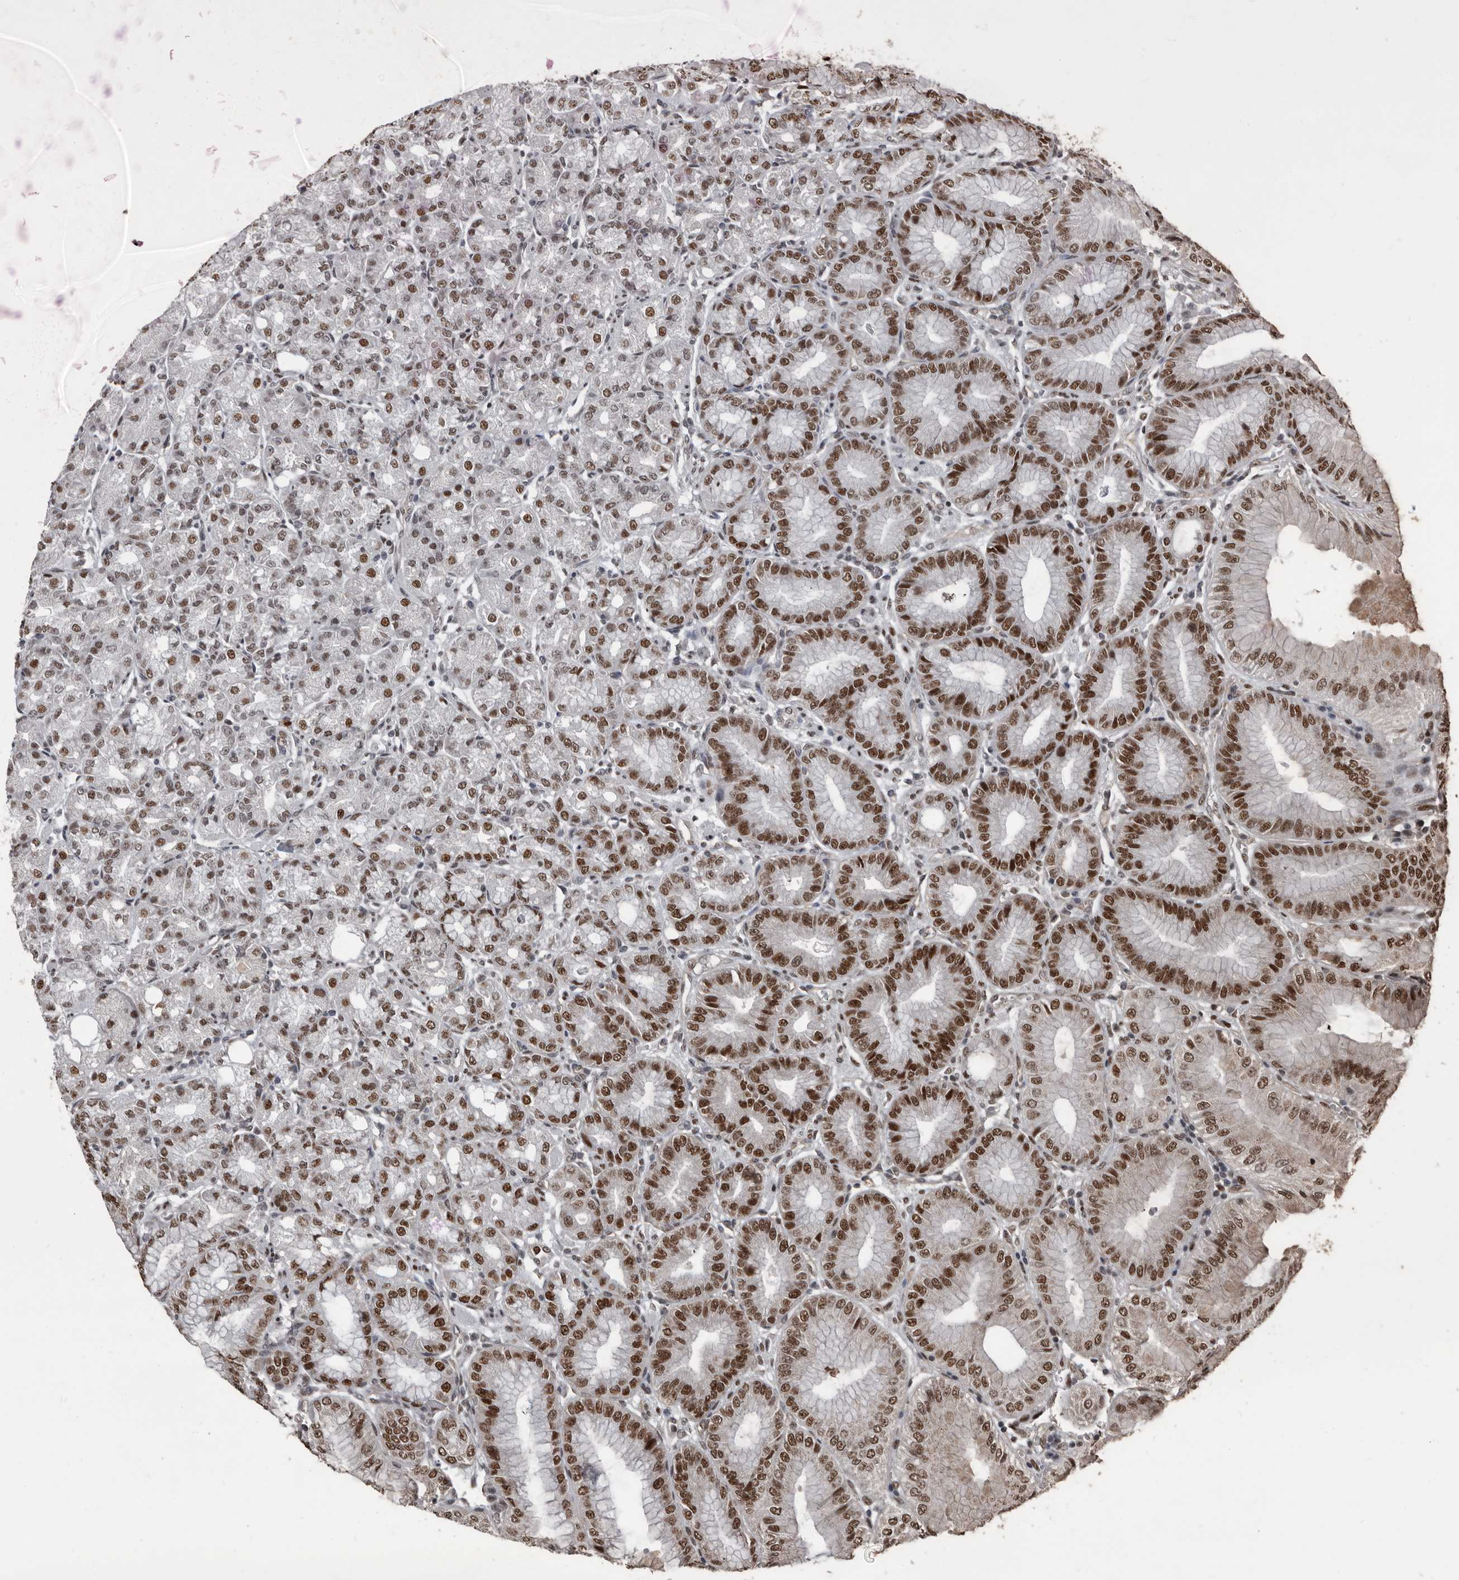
{"staining": {"intensity": "strong", "quantity": "25%-75%", "location": "nuclear"}, "tissue": "stomach", "cell_type": "Glandular cells", "image_type": "normal", "snomed": [{"axis": "morphology", "description": "Normal tissue, NOS"}, {"axis": "topography", "description": "Stomach, lower"}], "caption": "Immunohistochemical staining of benign stomach displays strong nuclear protein positivity in about 25%-75% of glandular cells. (DAB (3,3'-diaminobenzidine) IHC, brown staining for protein, blue staining for nuclei).", "gene": "CHD1L", "patient": {"sex": "male", "age": 71}}